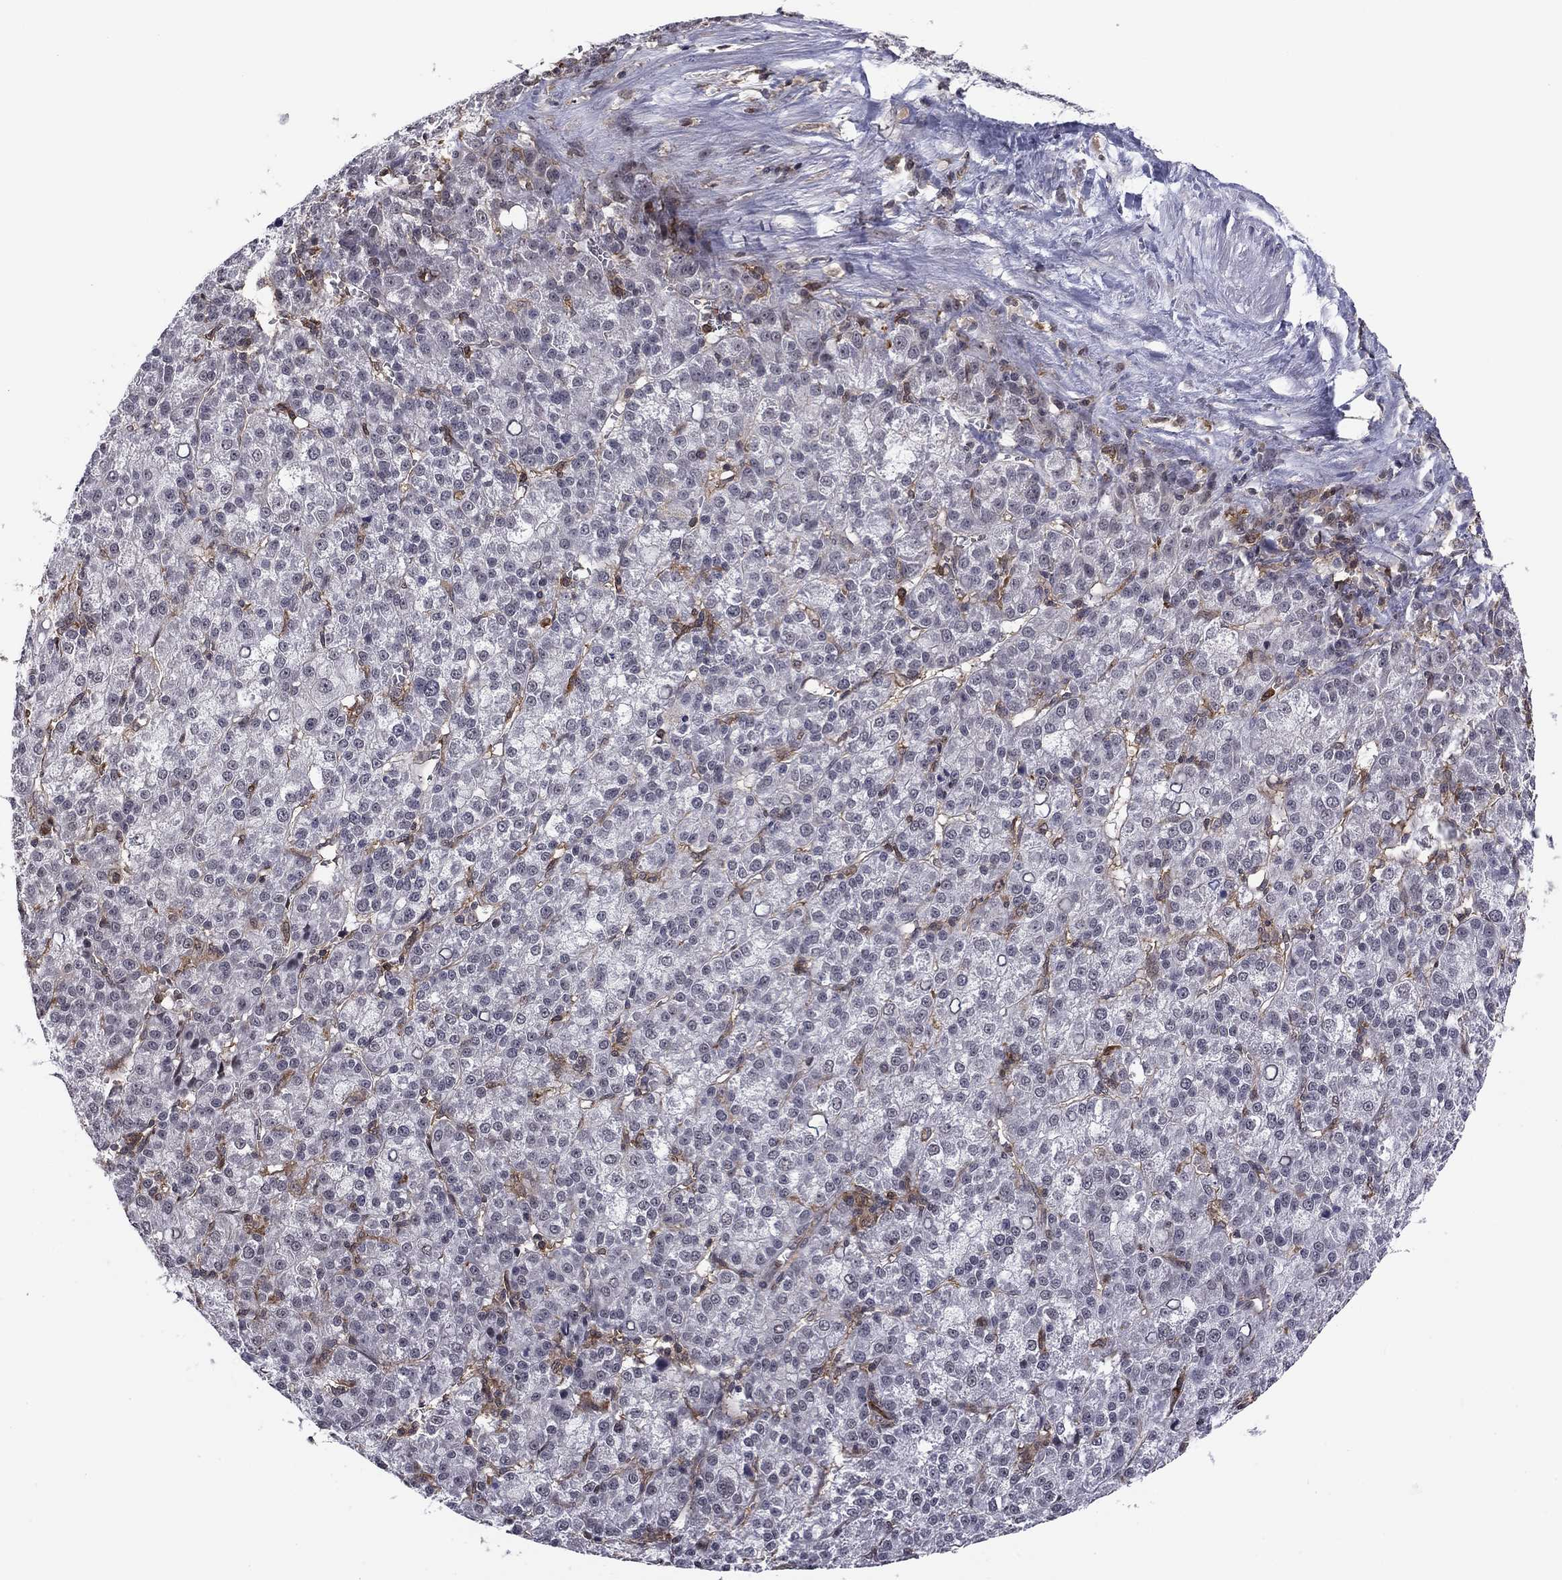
{"staining": {"intensity": "negative", "quantity": "none", "location": "none"}, "tissue": "liver cancer", "cell_type": "Tumor cells", "image_type": "cancer", "snomed": [{"axis": "morphology", "description": "Carcinoma, Hepatocellular, NOS"}, {"axis": "topography", "description": "Liver"}], "caption": "There is no significant staining in tumor cells of liver hepatocellular carcinoma.", "gene": "PLCB2", "patient": {"sex": "female", "age": 60}}